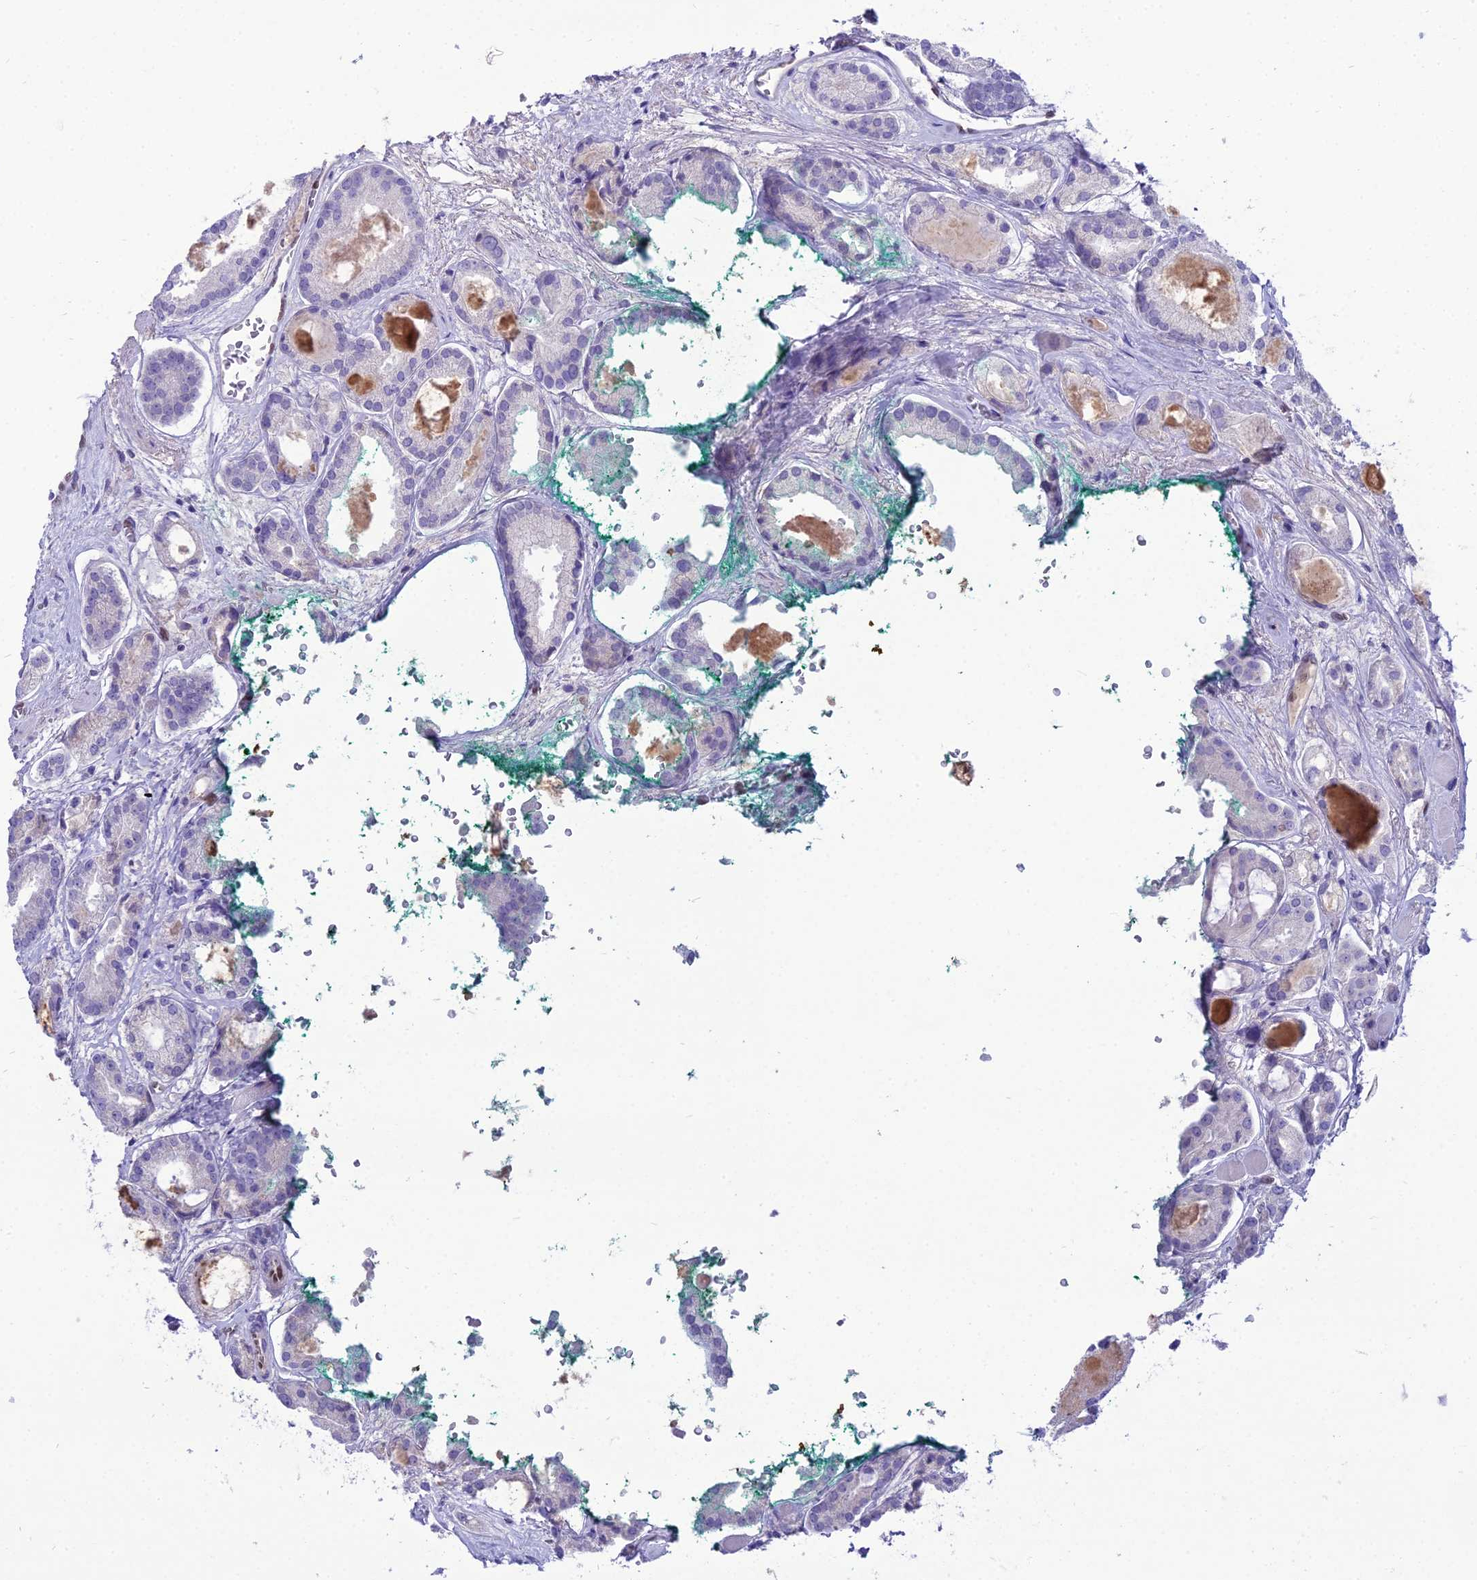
{"staining": {"intensity": "negative", "quantity": "none", "location": "none"}, "tissue": "prostate cancer", "cell_type": "Tumor cells", "image_type": "cancer", "snomed": [{"axis": "morphology", "description": "Adenocarcinoma, High grade"}, {"axis": "topography", "description": "Prostate"}], "caption": "Immunohistochemical staining of human adenocarcinoma (high-grade) (prostate) exhibits no significant staining in tumor cells.", "gene": "NOVA2", "patient": {"sex": "male", "age": 67}}